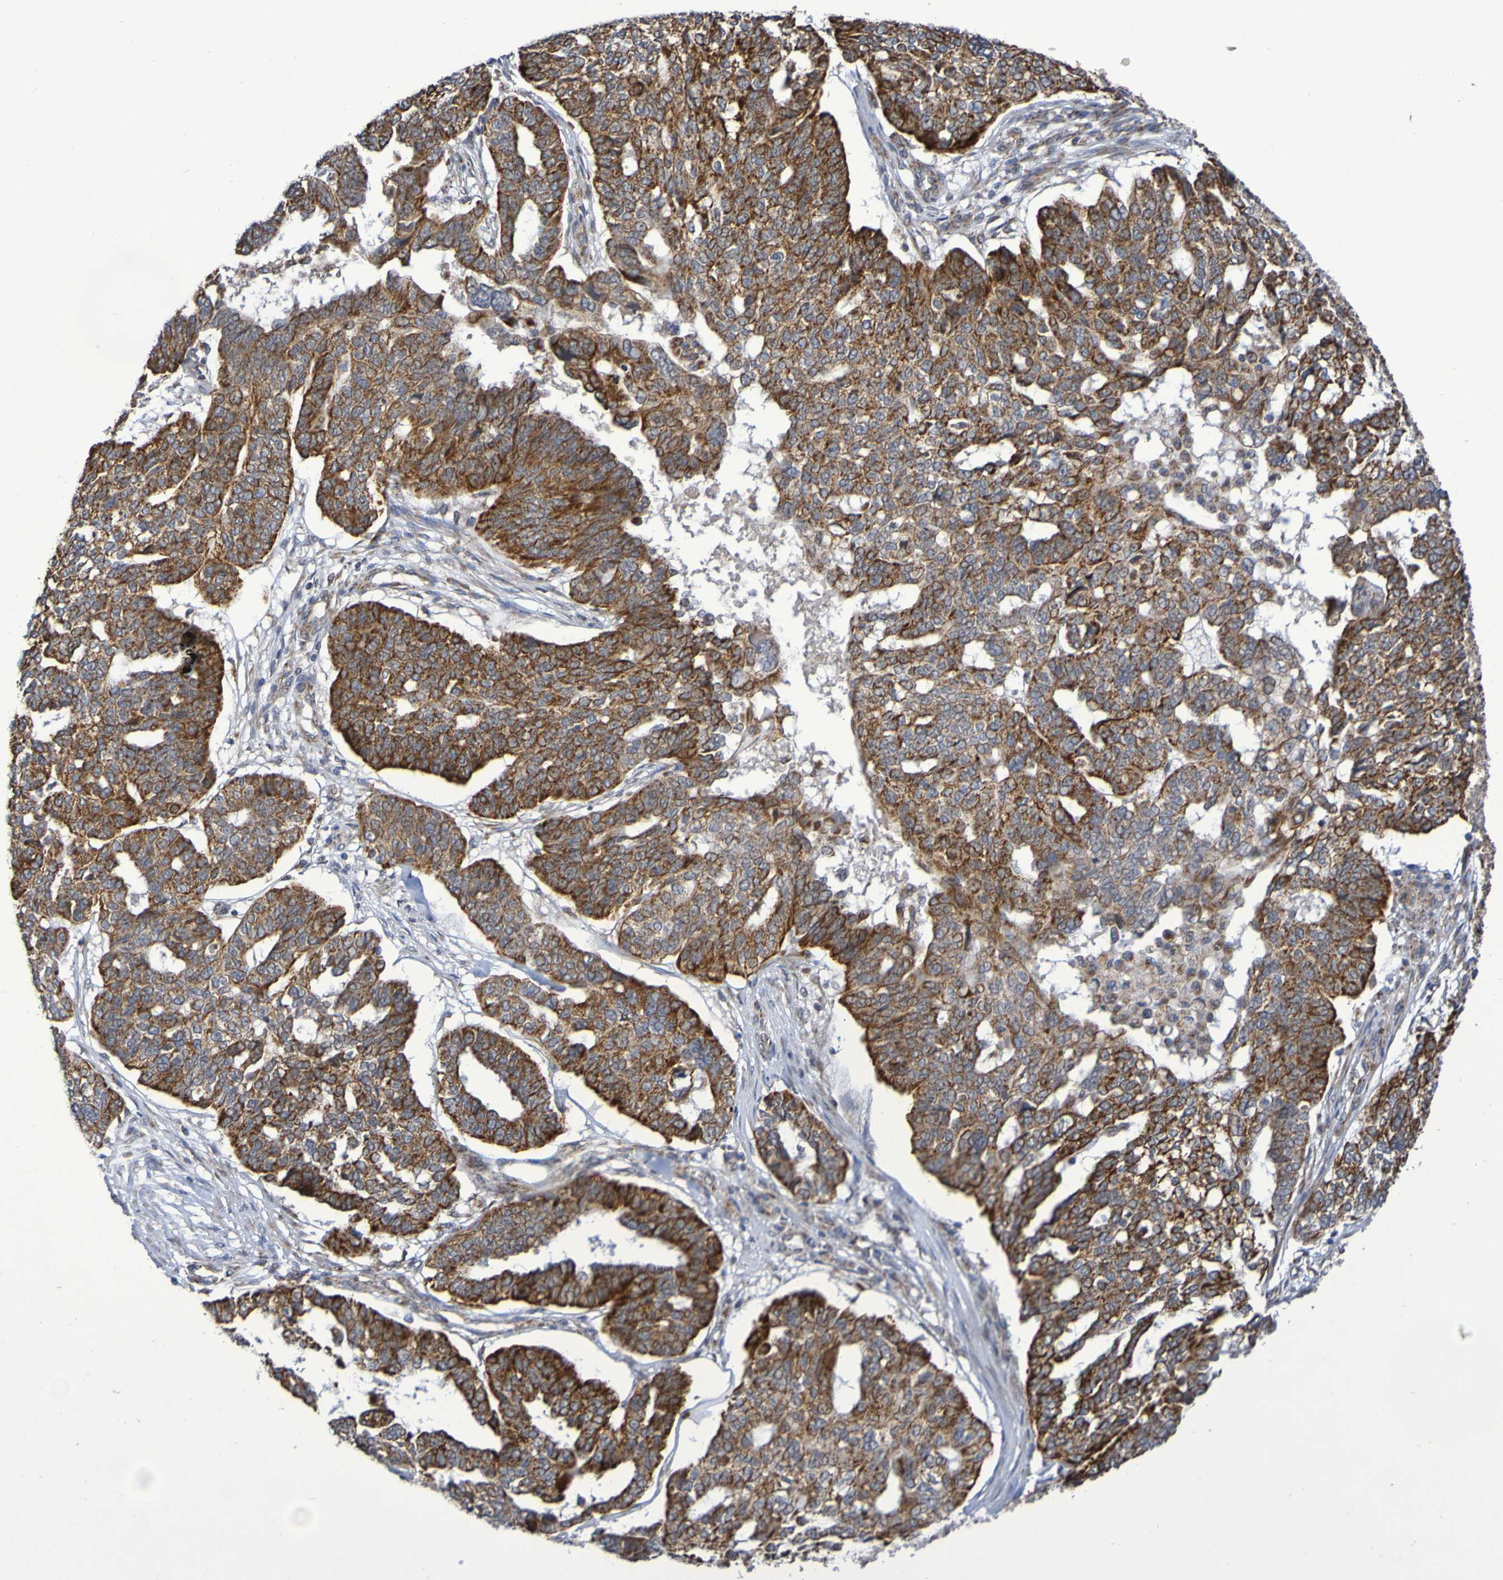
{"staining": {"intensity": "strong", "quantity": ">75%", "location": "cytoplasmic/membranous"}, "tissue": "ovarian cancer", "cell_type": "Tumor cells", "image_type": "cancer", "snomed": [{"axis": "morphology", "description": "Cystadenocarcinoma, serous, NOS"}, {"axis": "topography", "description": "Ovary"}], "caption": "Brown immunohistochemical staining in human ovarian cancer displays strong cytoplasmic/membranous staining in approximately >75% of tumor cells.", "gene": "DVL1", "patient": {"sex": "female", "age": 59}}